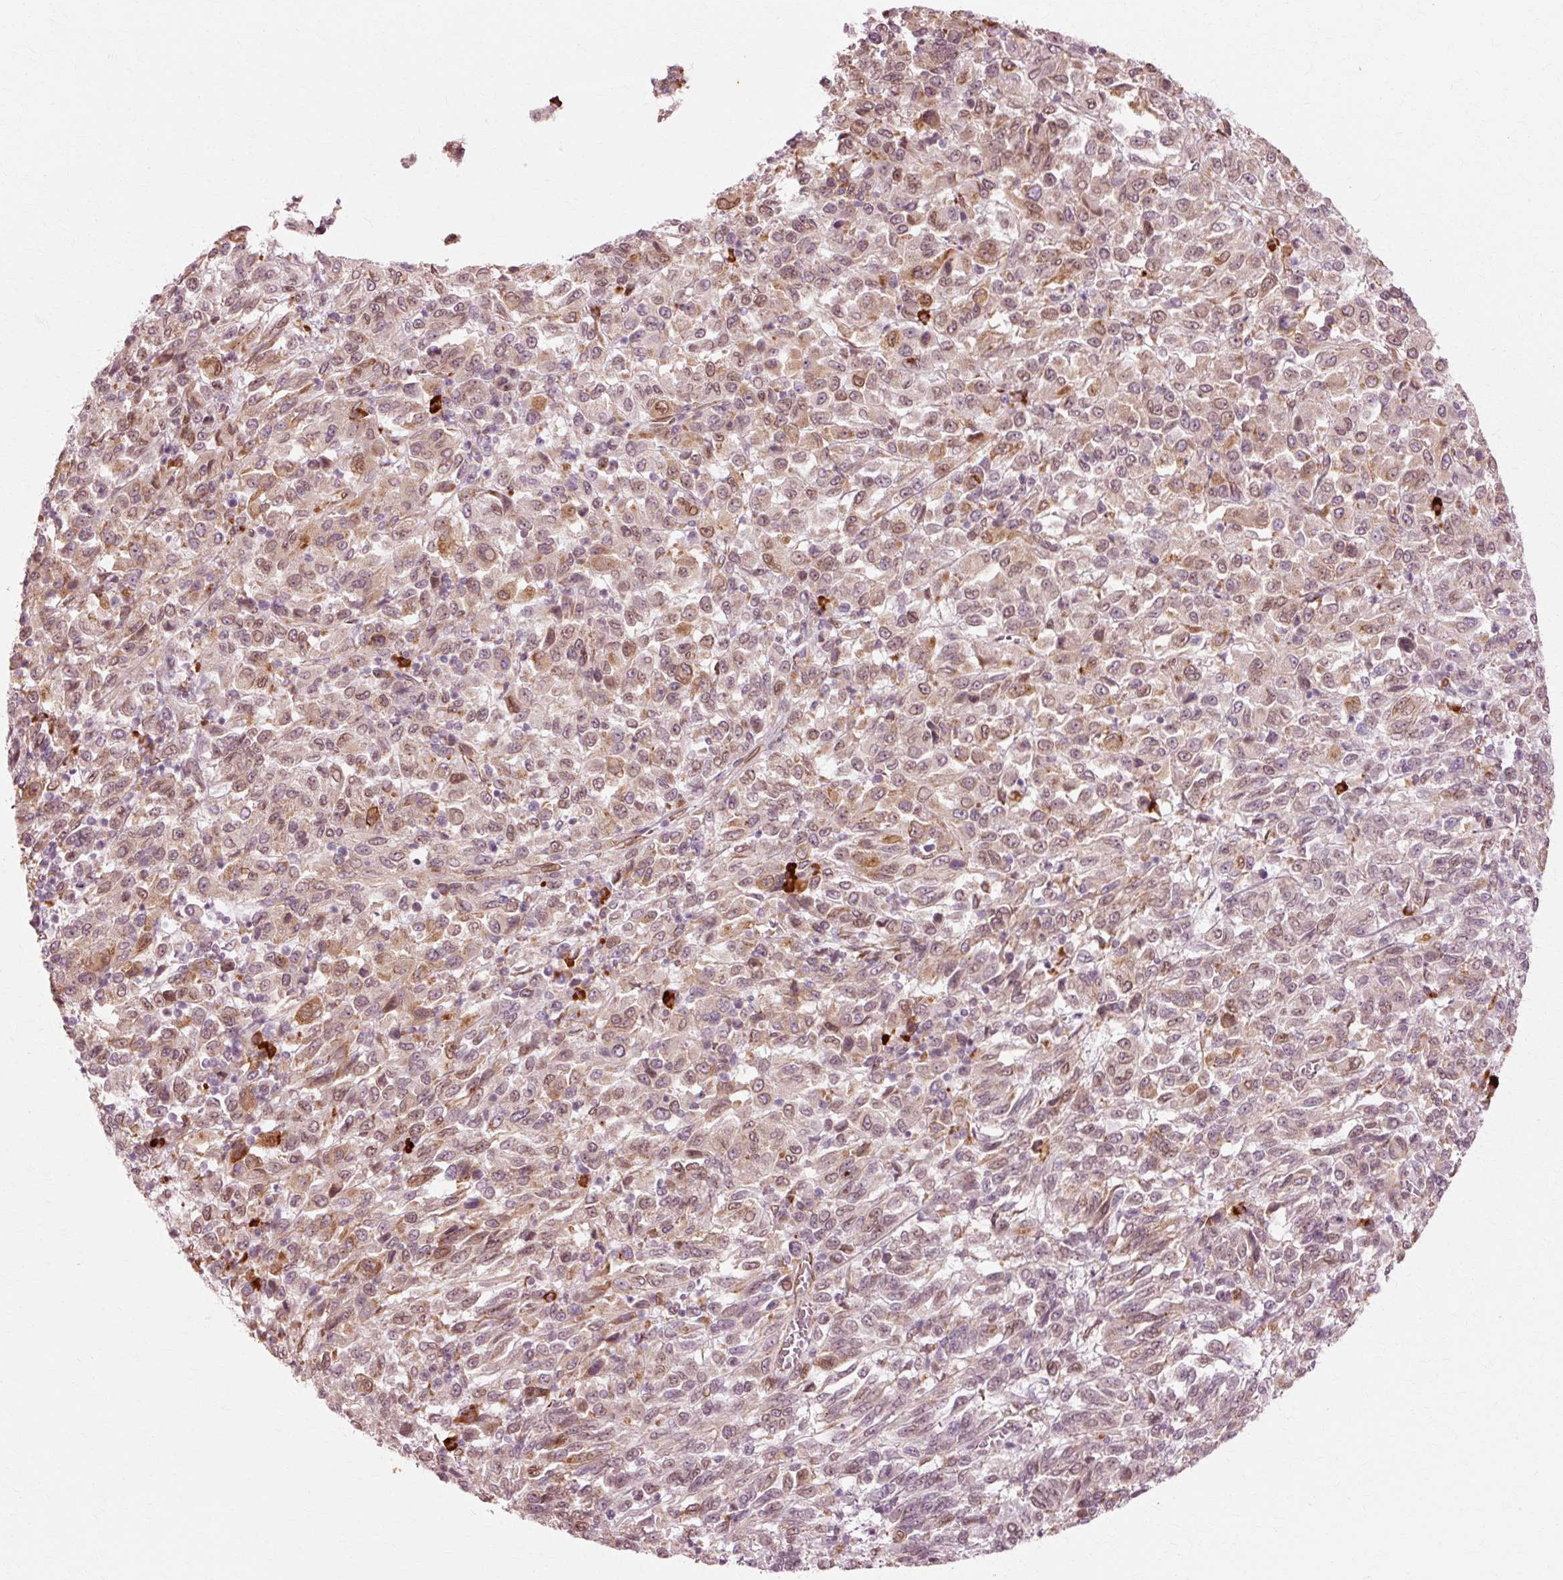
{"staining": {"intensity": "moderate", "quantity": "25%-75%", "location": "cytoplasmic/membranous,nuclear"}, "tissue": "melanoma", "cell_type": "Tumor cells", "image_type": "cancer", "snomed": [{"axis": "morphology", "description": "Malignant melanoma, Metastatic site"}, {"axis": "topography", "description": "Lung"}], "caption": "Protein expression analysis of human melanoma reveals moderate cytoplasmic/membranous and nuclear staining in about 25%-75% of tumor cells. The staining was performed using DAB (3,3'-diaminobenzidine) to visualize the protein expression in brown, while the nuclei were stained in blue with hematoxylin (Magnification: 20x).", "gene": "RGPD5", "patient": {"sex": "male", "age": 64}}